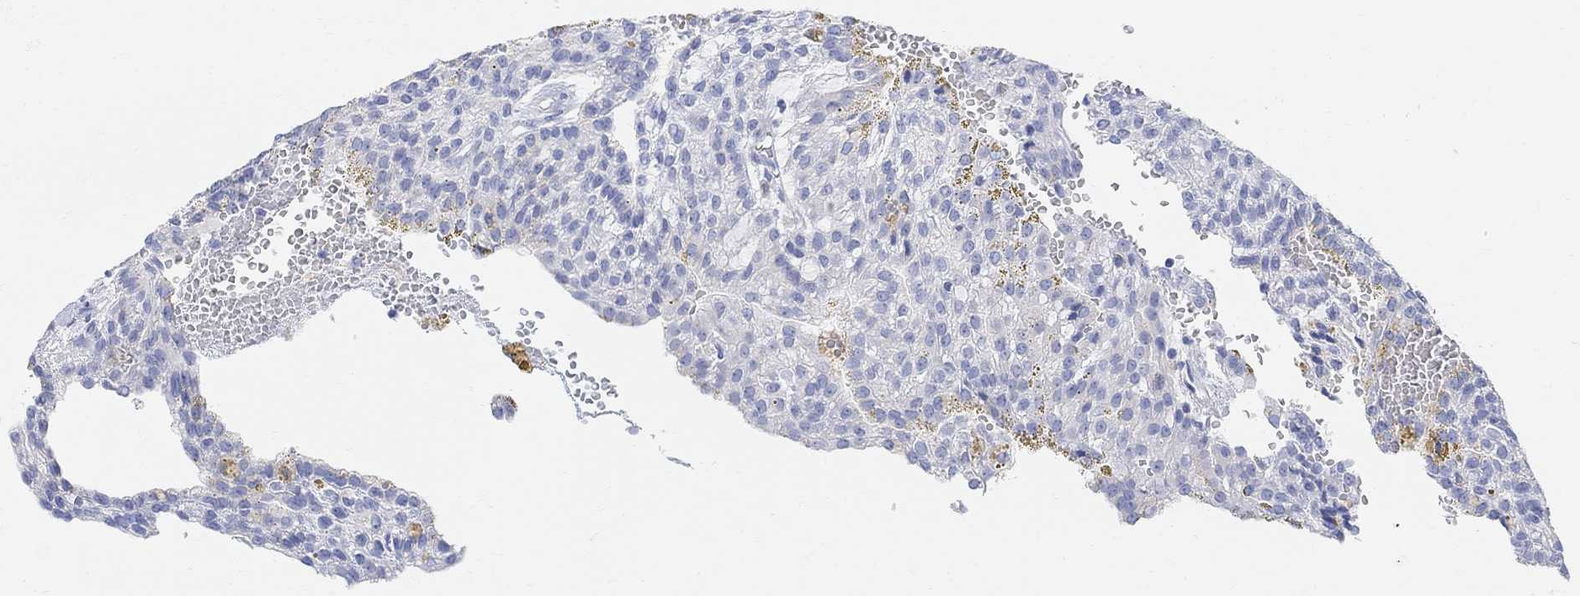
{"staining": {"intensity": "negative", "quantity": "none", "location": "none"}, "tissue": "renal cancer", "cell_type": "Tumor cells", "image_type": "cancer", "snomed": [{"axis": "morphology", "description": "Adenocarcinoma, NOS"}, {"axis": "topography", "description": "Kidney"}], "caption": "Renal cancer (adenocarcinoma) was stained to show a protein in brown. There is no significant expression in tumor cells.", "gene": "RETNLB", "patient": {"sex": "male", "age": 63}}